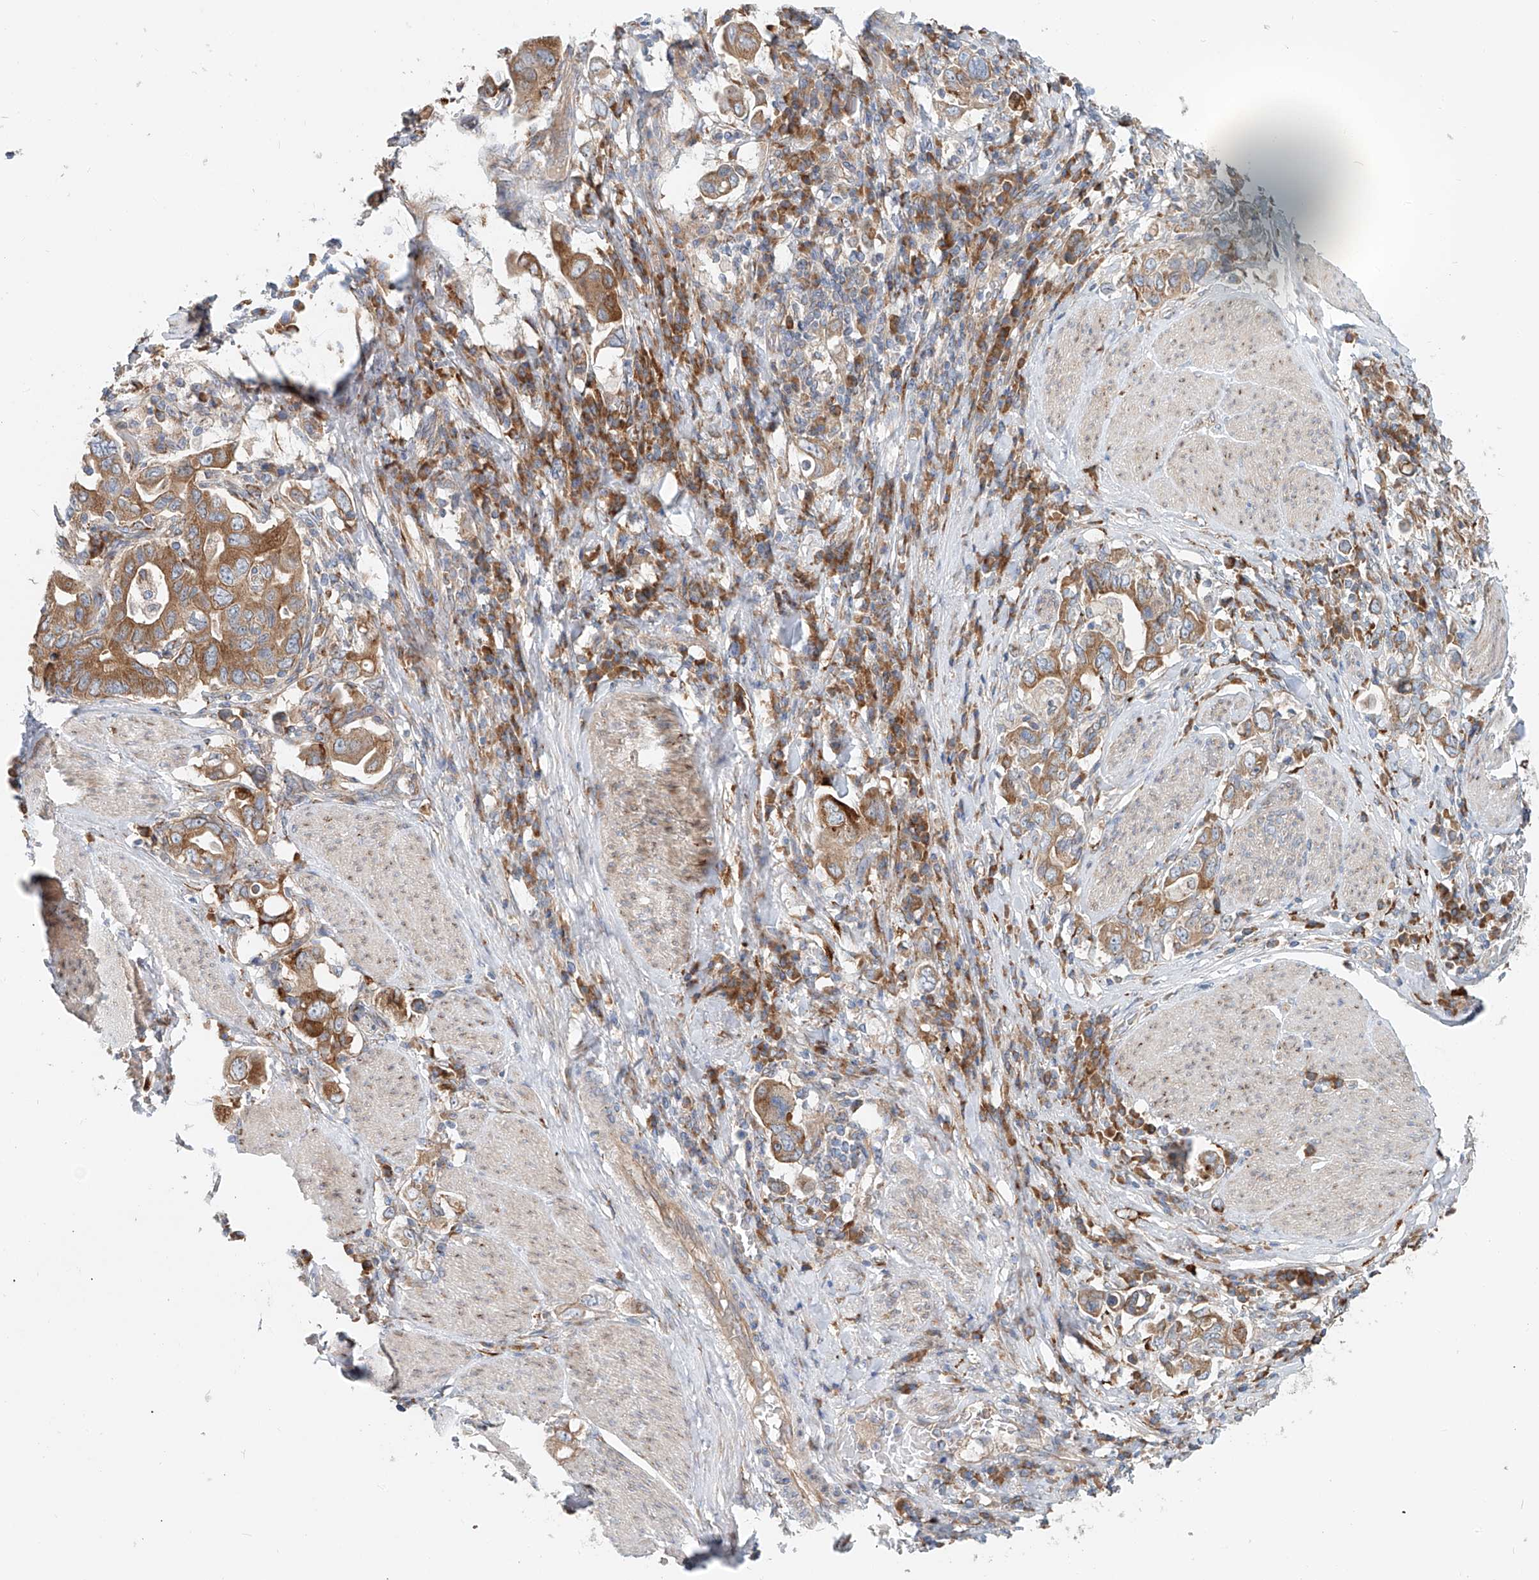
{"staining": {"intensity": "moderate", "quantity": ">75%", "location": "cytoplasmic/membranous"}, "tissue": "stomach cancer", "cell_type": "Tumor cells", "image_type": "cancer", "snomed": [{"axis": "morphology", "description": "Adenocarcinoma, NOS"}, {"axis": "topography", "description": "Stomach, upper"}], "caption": "Human adenocarcinoma (stomach) stained with a protein marker demonstrates moderate staining in tumor cells.", "gene": "SNAP29", "patient": {"sex": "male", "age": 62}}